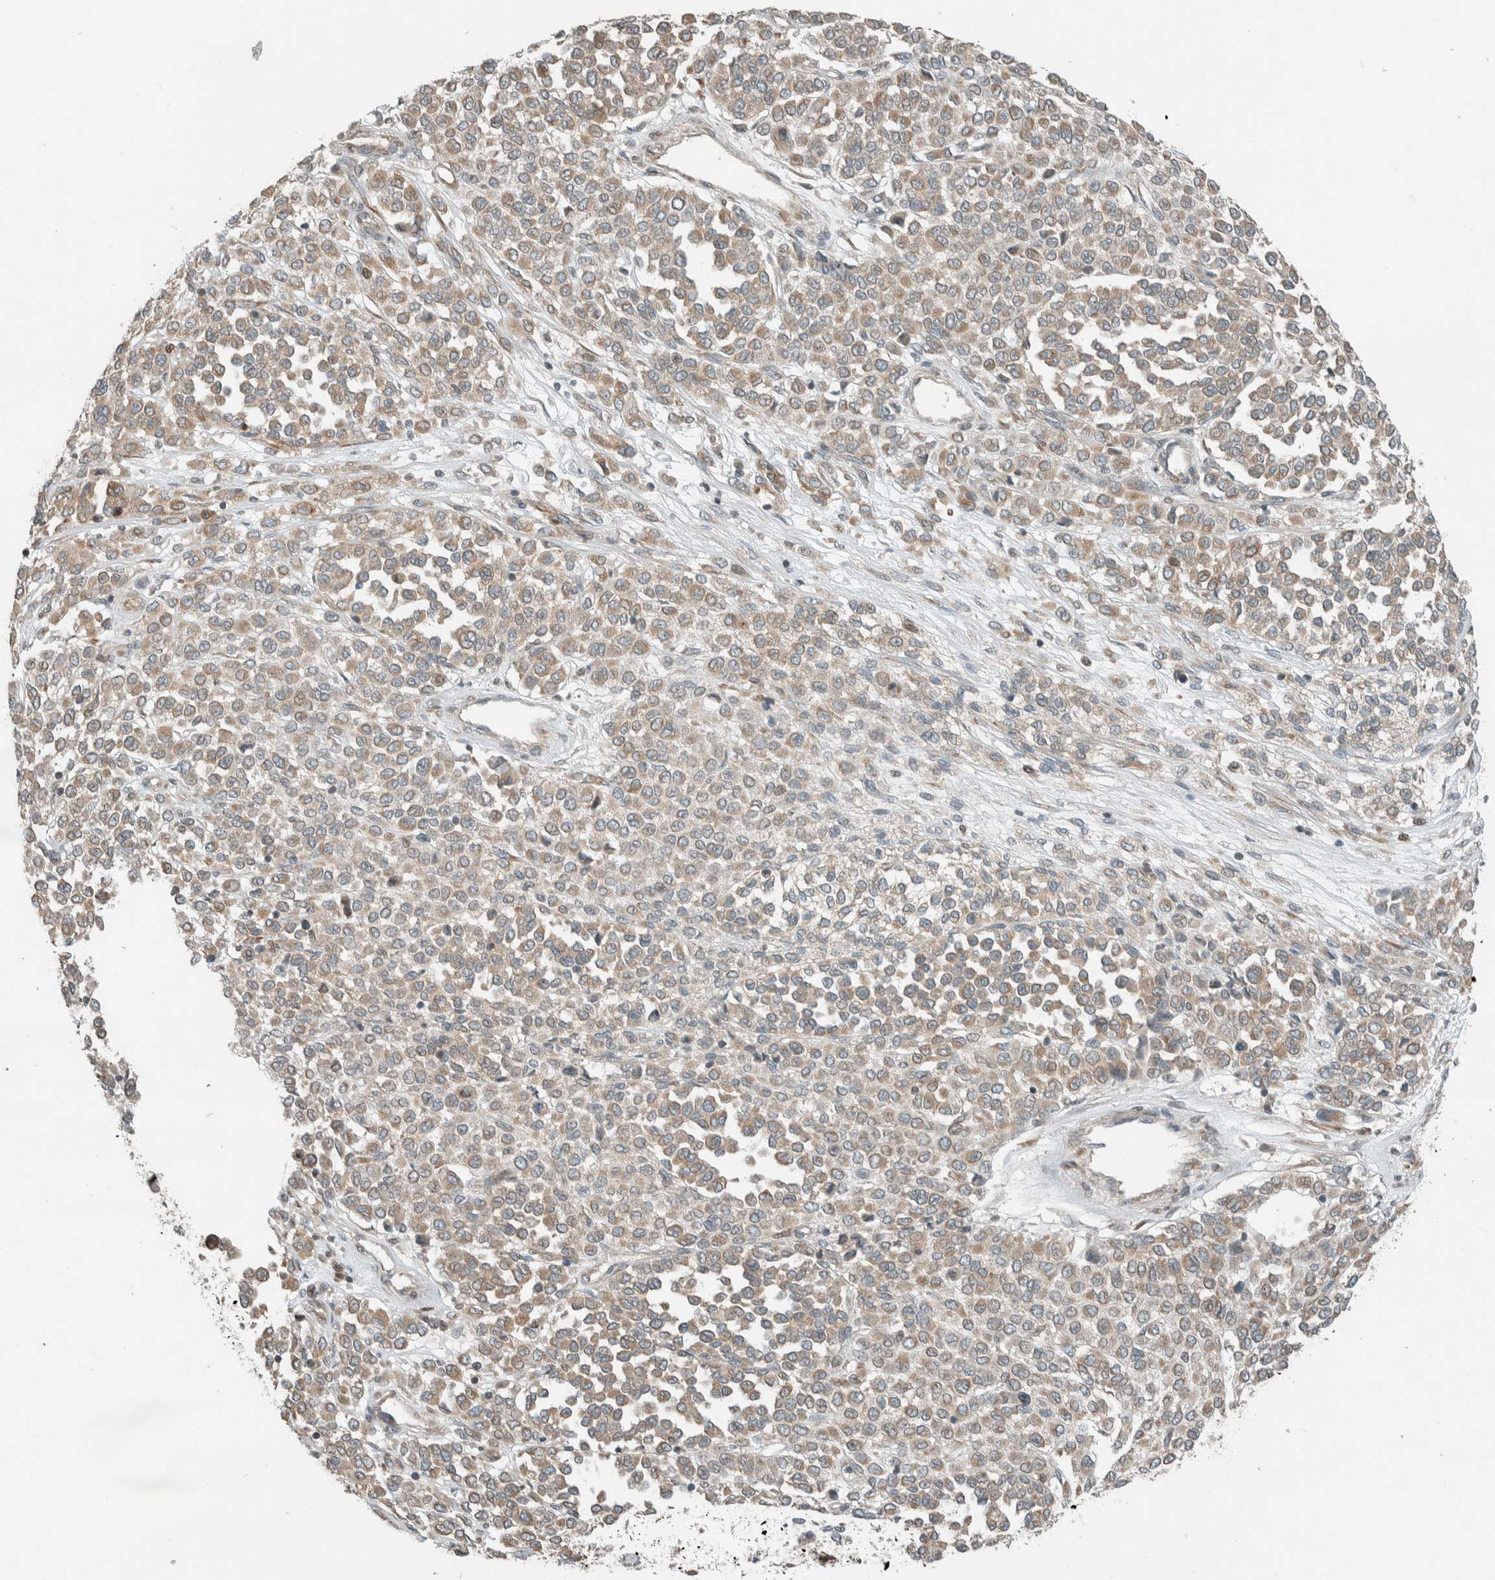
{"staining": {"intensity": "weak", "quantity": "25%-75%", "location": "cytoplasmic/membranous"}, "tissue": "melanoma", "cell_type": "Tumor cells", "image_type": "cancer", "snomed": [{"axis": "morphology", "description": "Malignant melanoma, Metastatic site"}, {"axis": "topography", "description": "Pancreas"}], "caption": "Protein staining reveals weak cytoplasmic/membranous expression in approximately 25%-75% of tumor cells in melanoma.", "gene": "SEL1L", "patient": {"sex": "female", "age": 30}}